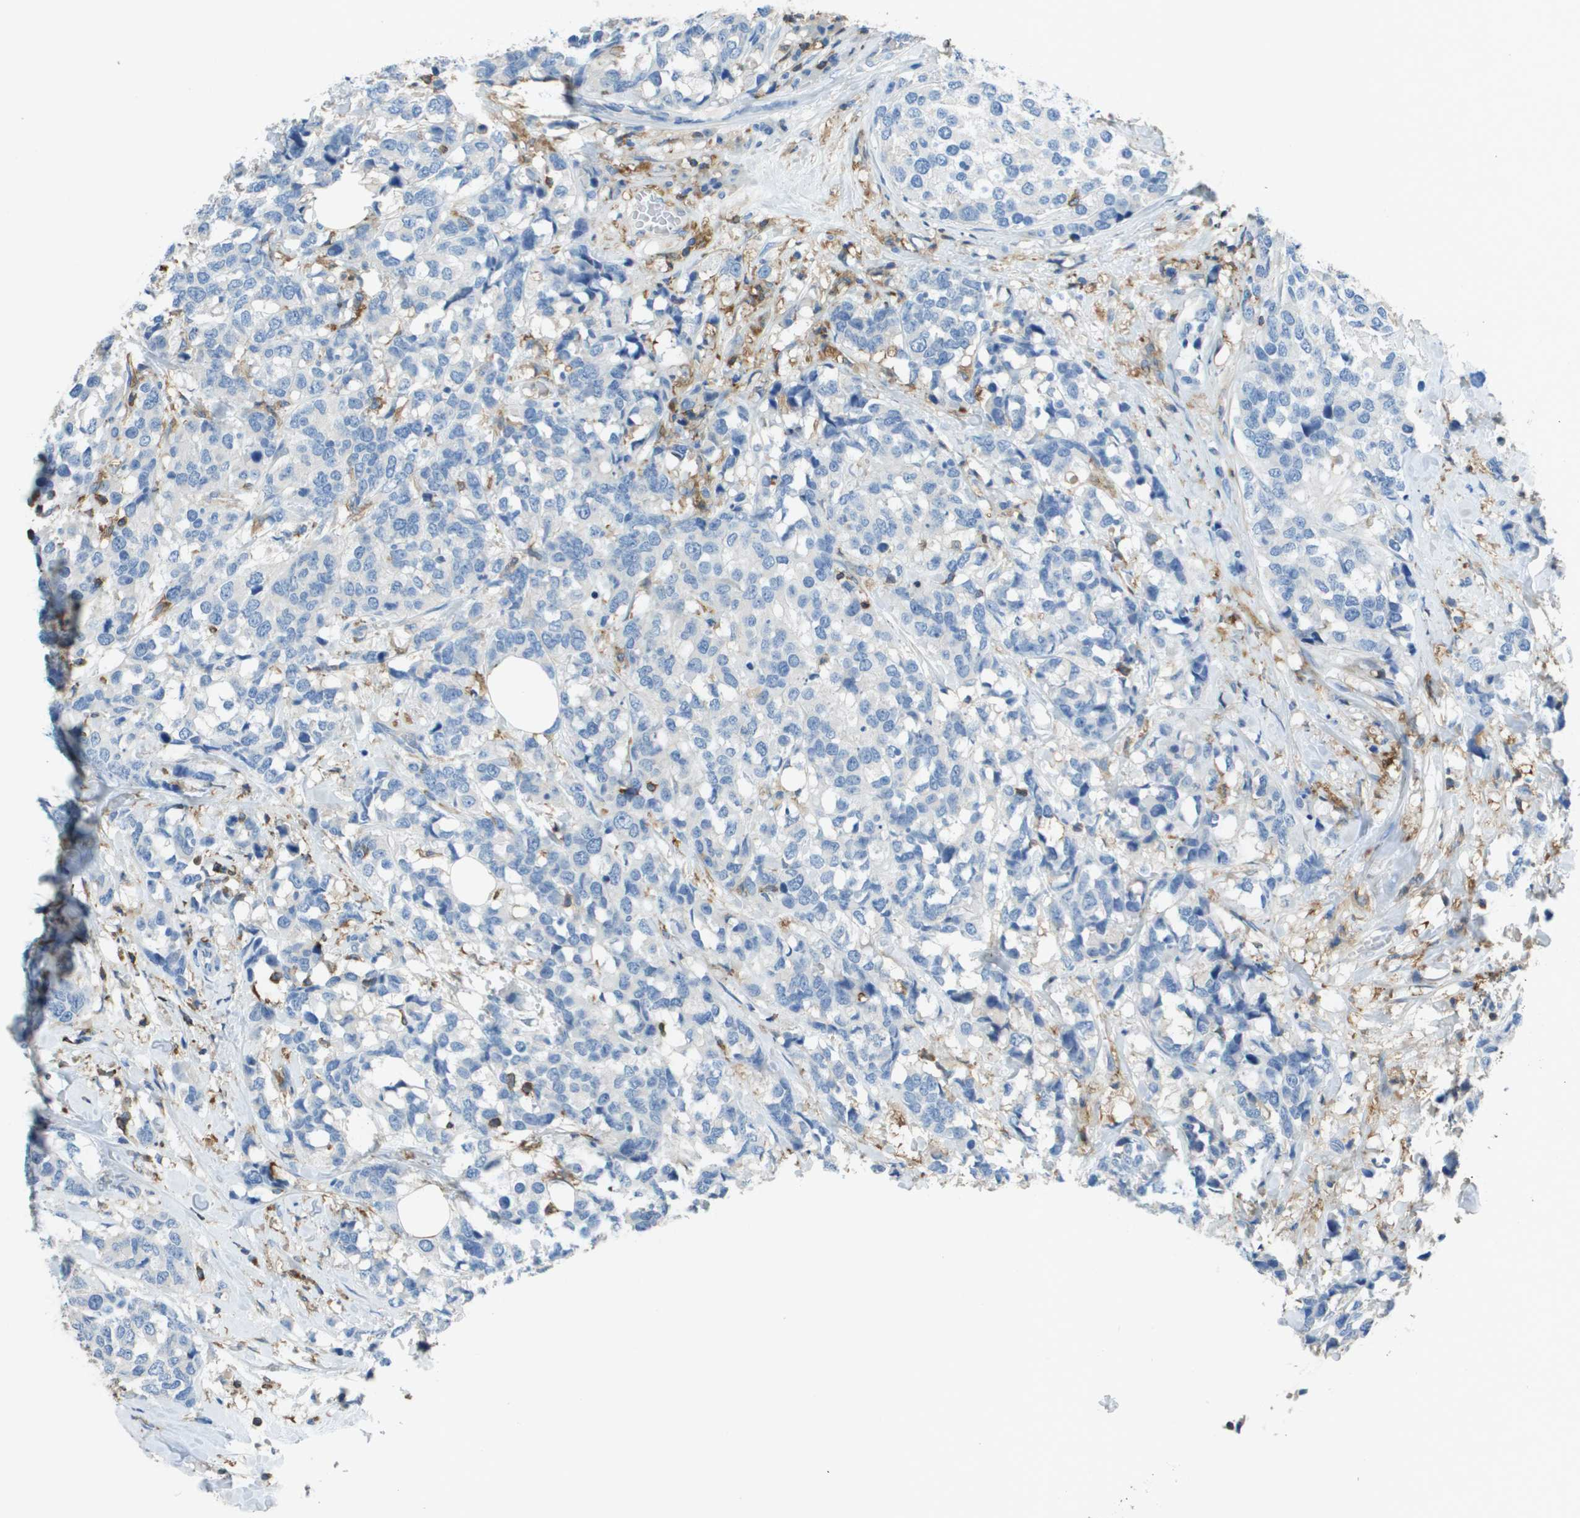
{"staining": {"intensity": "negative", "quantity": "none", "location": "none"}, "tissue": "breast cancer", "cell_type": "Tumor cells", "image_type": "cancer", "snomed": [{"axis": "morphology", "description": "Lobular carcinoma"}, {"axis": "topography", "description": "Breast"}], "caption": "Immunohistochemical staining of breast lobular carcinoma displays no significant positivity in tumor cells.", "gene": "APBB1IP", "patient": {"sex": "female", "age": 59}}